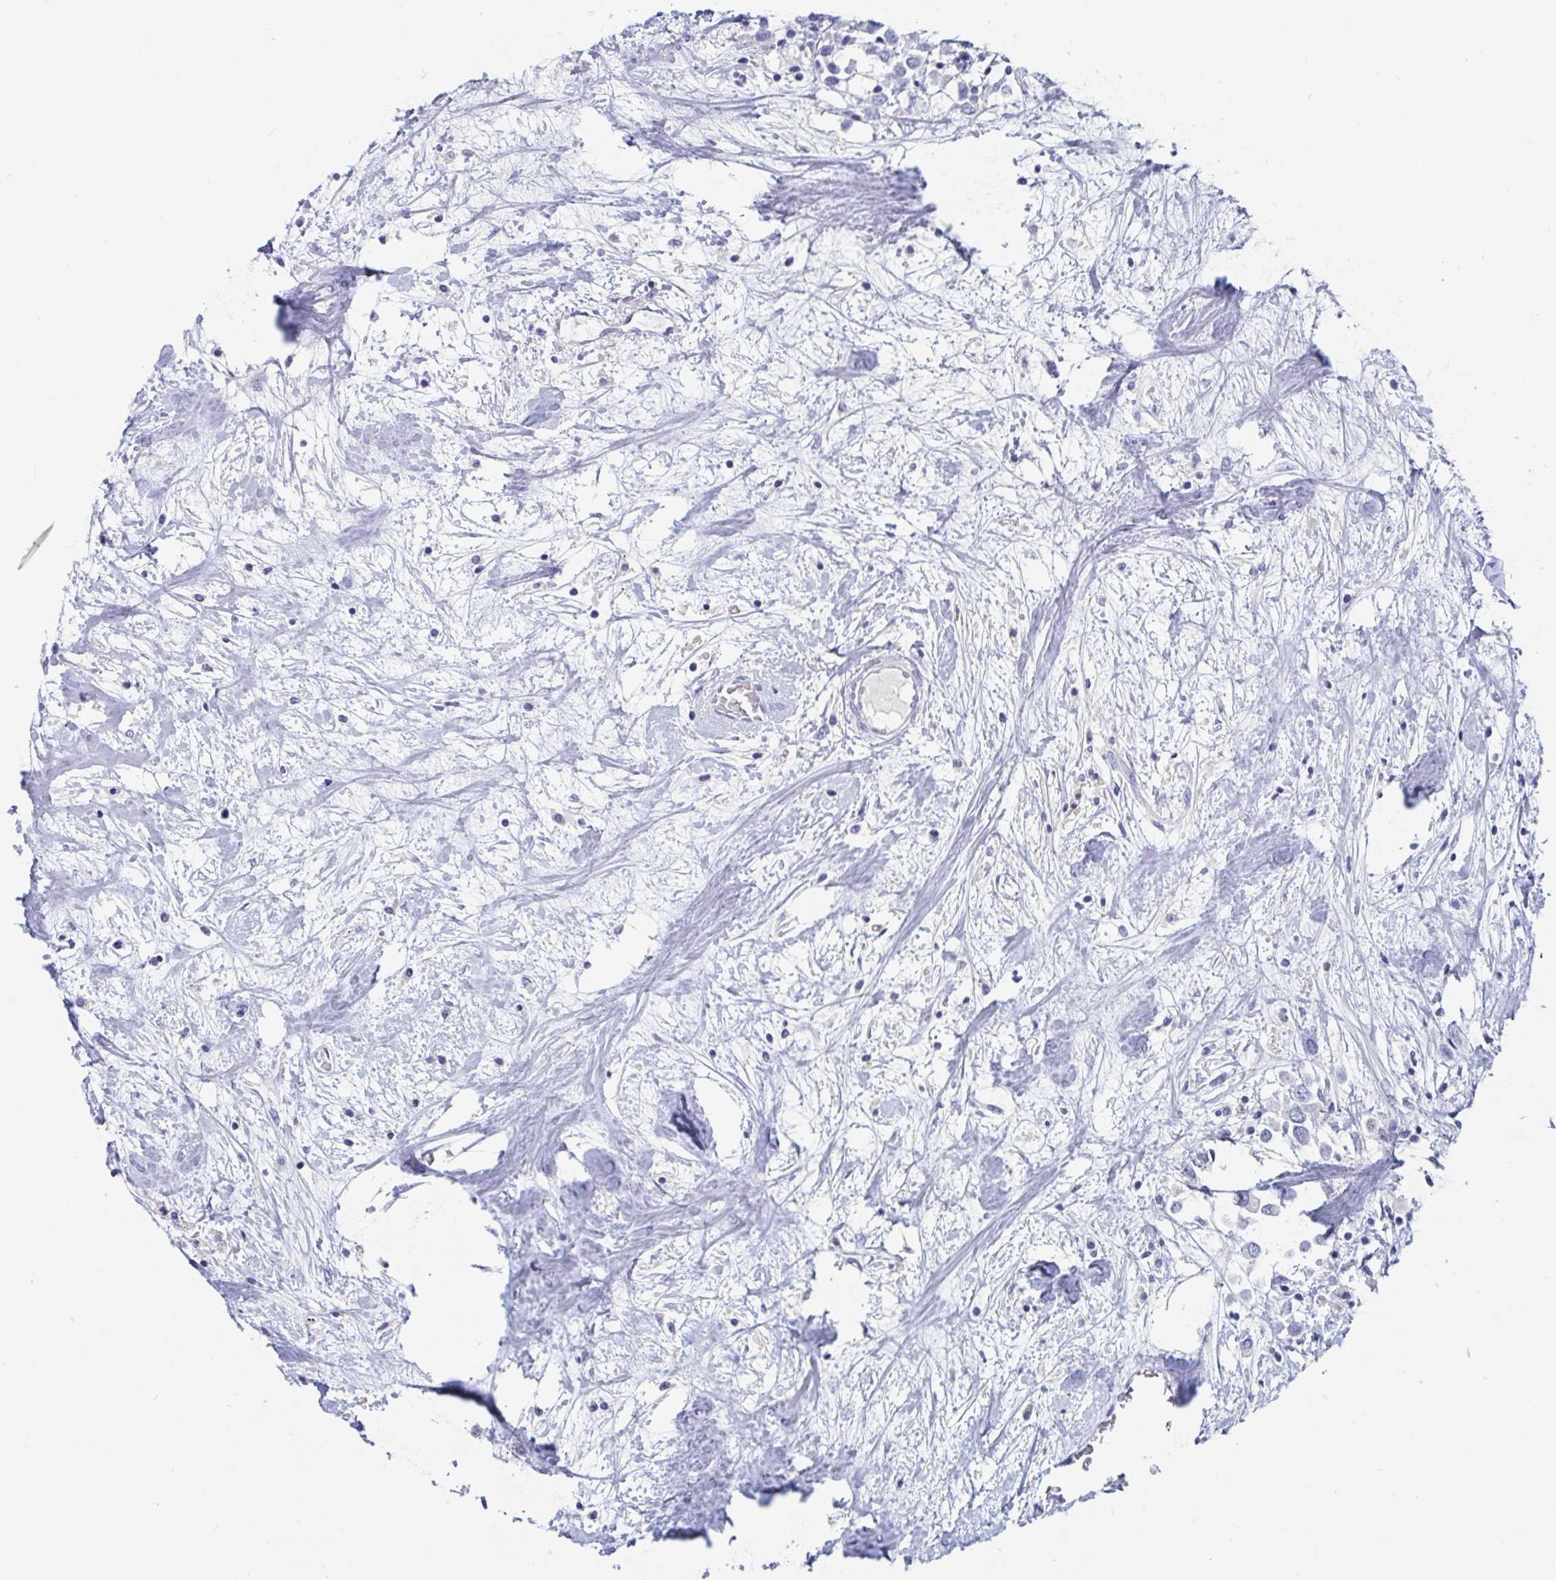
{"staining": {"intensity": "negative", "quantity": "none", "location": "none"}, "tissue": "breast cancer", "cell_type": "Tumor cells", "image_type": "cancer", "snomed": [{"axis": "morphology", "description": "Duct carcinoma"}, {"axis": "topography", "description": "Breast"}], "caption": "Protein analysis of breast cancer exhibits no significant expression in tumor cells.", "gene": "DPEP3", "patient": {"sex": "female", "age": 61}}